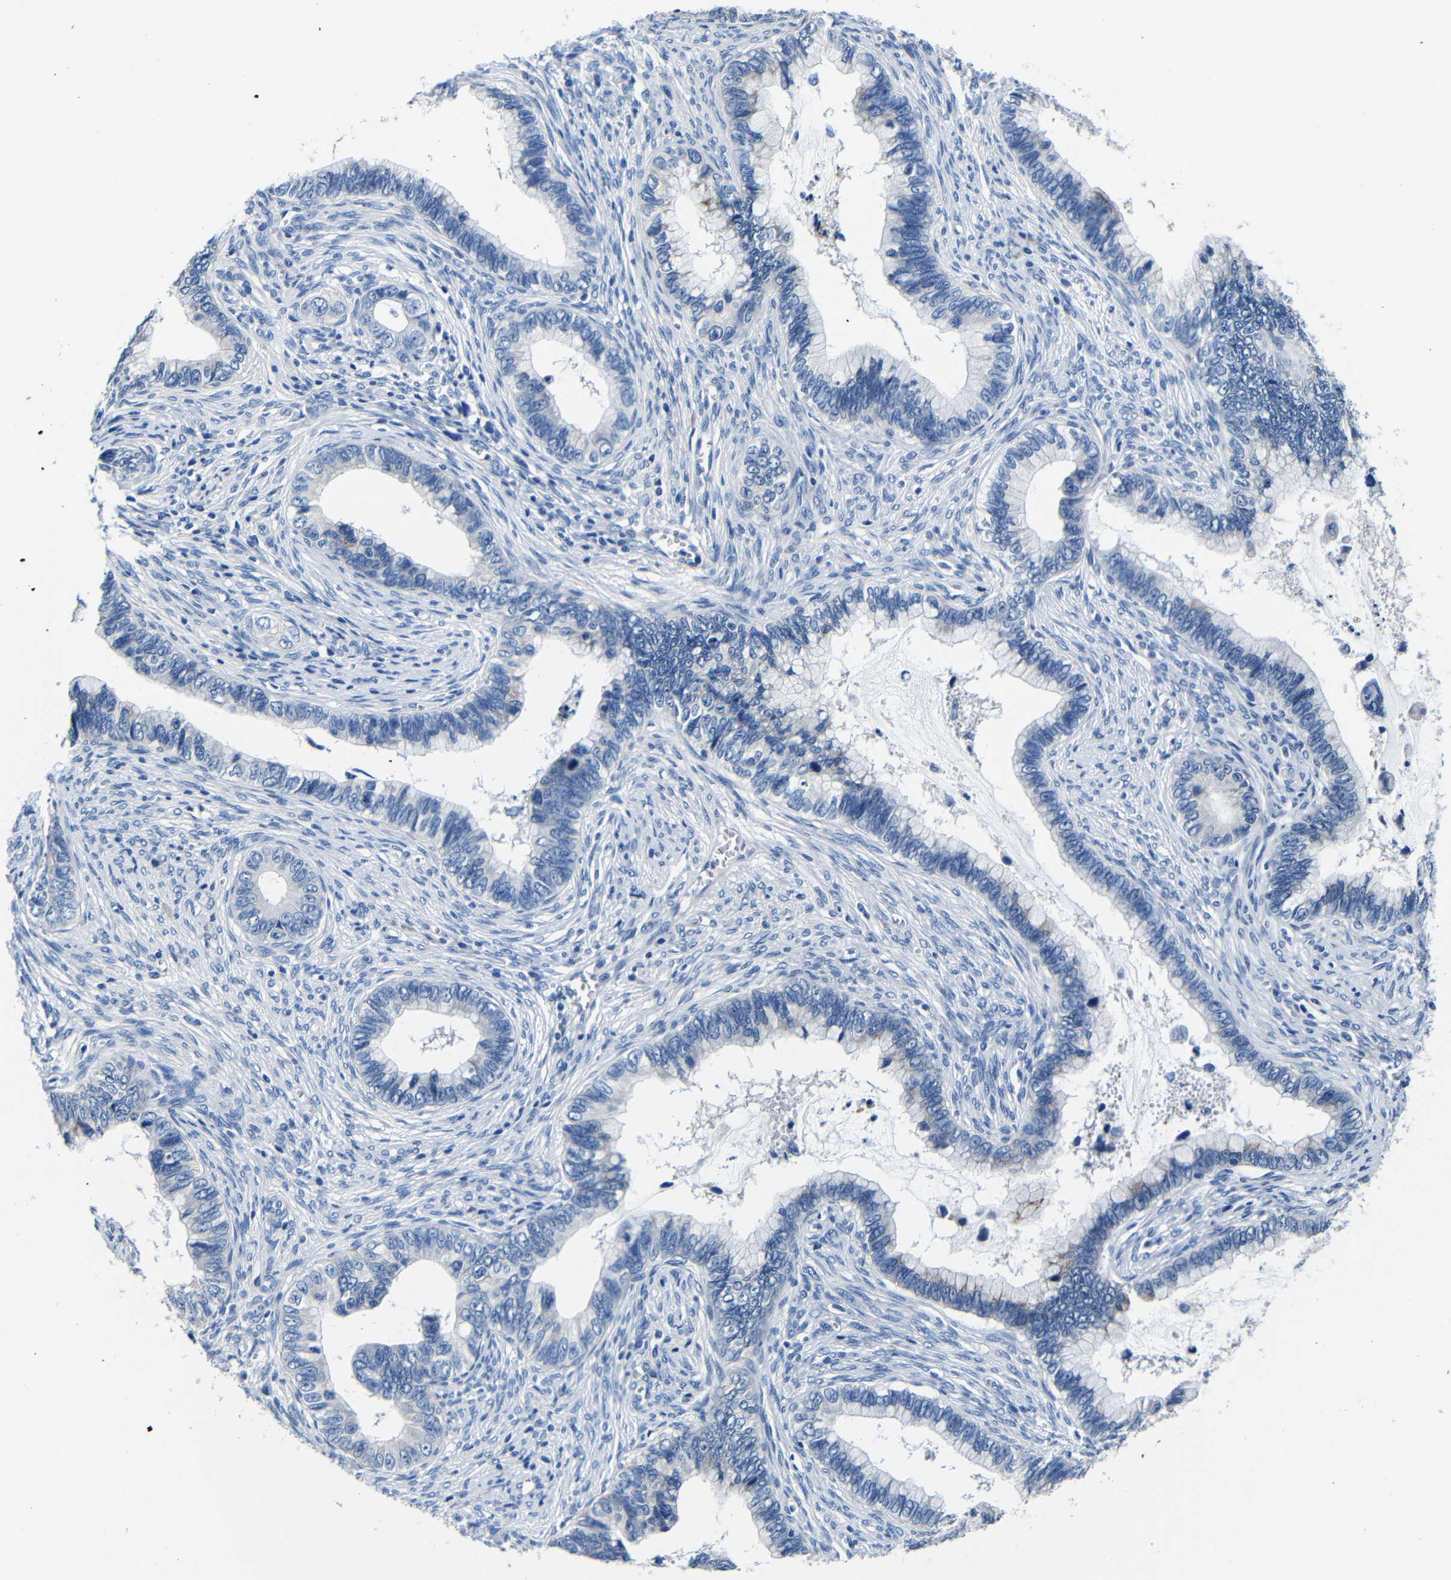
{"staining": {"intensity": "moderate", "quantity": "<25%", "location": "cytoplasmic/membranous"}, "tissue": "cervical cancer", "cell_type": "Tumor cells", "image_type": "cancer", "snomed": [{"axis": "morphology", "description": "Adenocarcinoma, NOS"}, {"axis": "topography", "description": "Cervix"}], "caption": "Adenocarcinoma (cervical) tissue shows moderate cytoplasmic/membranous staining in approximately <25% of tumor cells, visualized by immunohistochemistry.", "gene": "TNFAIP1", "patient": {"sex": "female", "age": 44}}